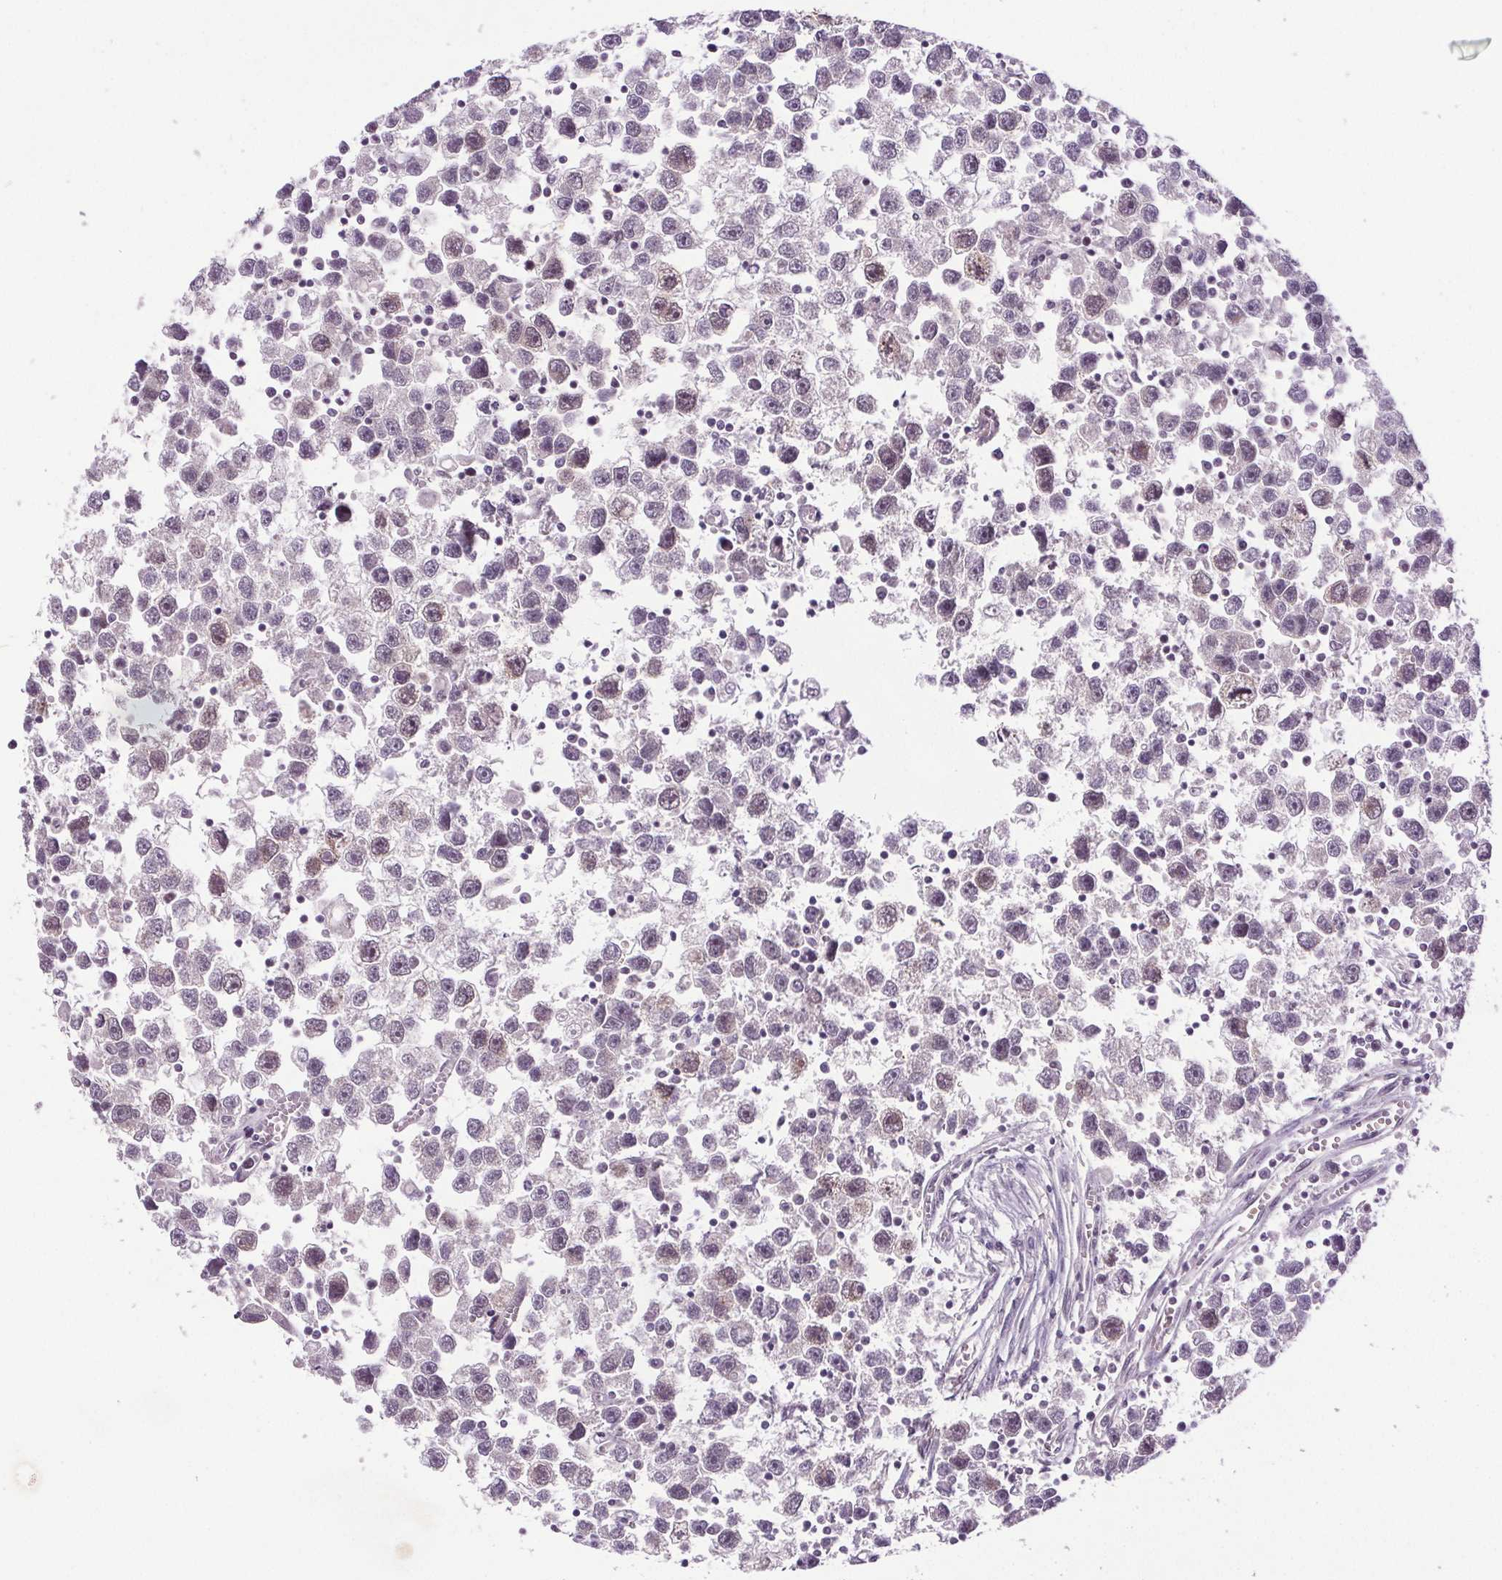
{"staining": {"intensity": "weak", "quantity": "<25%", "location": "nuclear"}, "tissue": "testis cancer", "cell_type": "Tumor cells", "image_type": "cancer", "snomed": [{"axis": "morphology", "description": "Seminoma, NOS"}, {"axis": "topography", "description": "Testis"}], "caption": "Tumor cells show no significant protein positivity in testis cancer (seminoma). Brightfield microscopy of immunohistochemistry (IHC) stained with DAB (brown) and hematoxylin (blue), captured at high magnification.", "gene": "CENPF", "patient": {"sex": "male", "age": 30}}